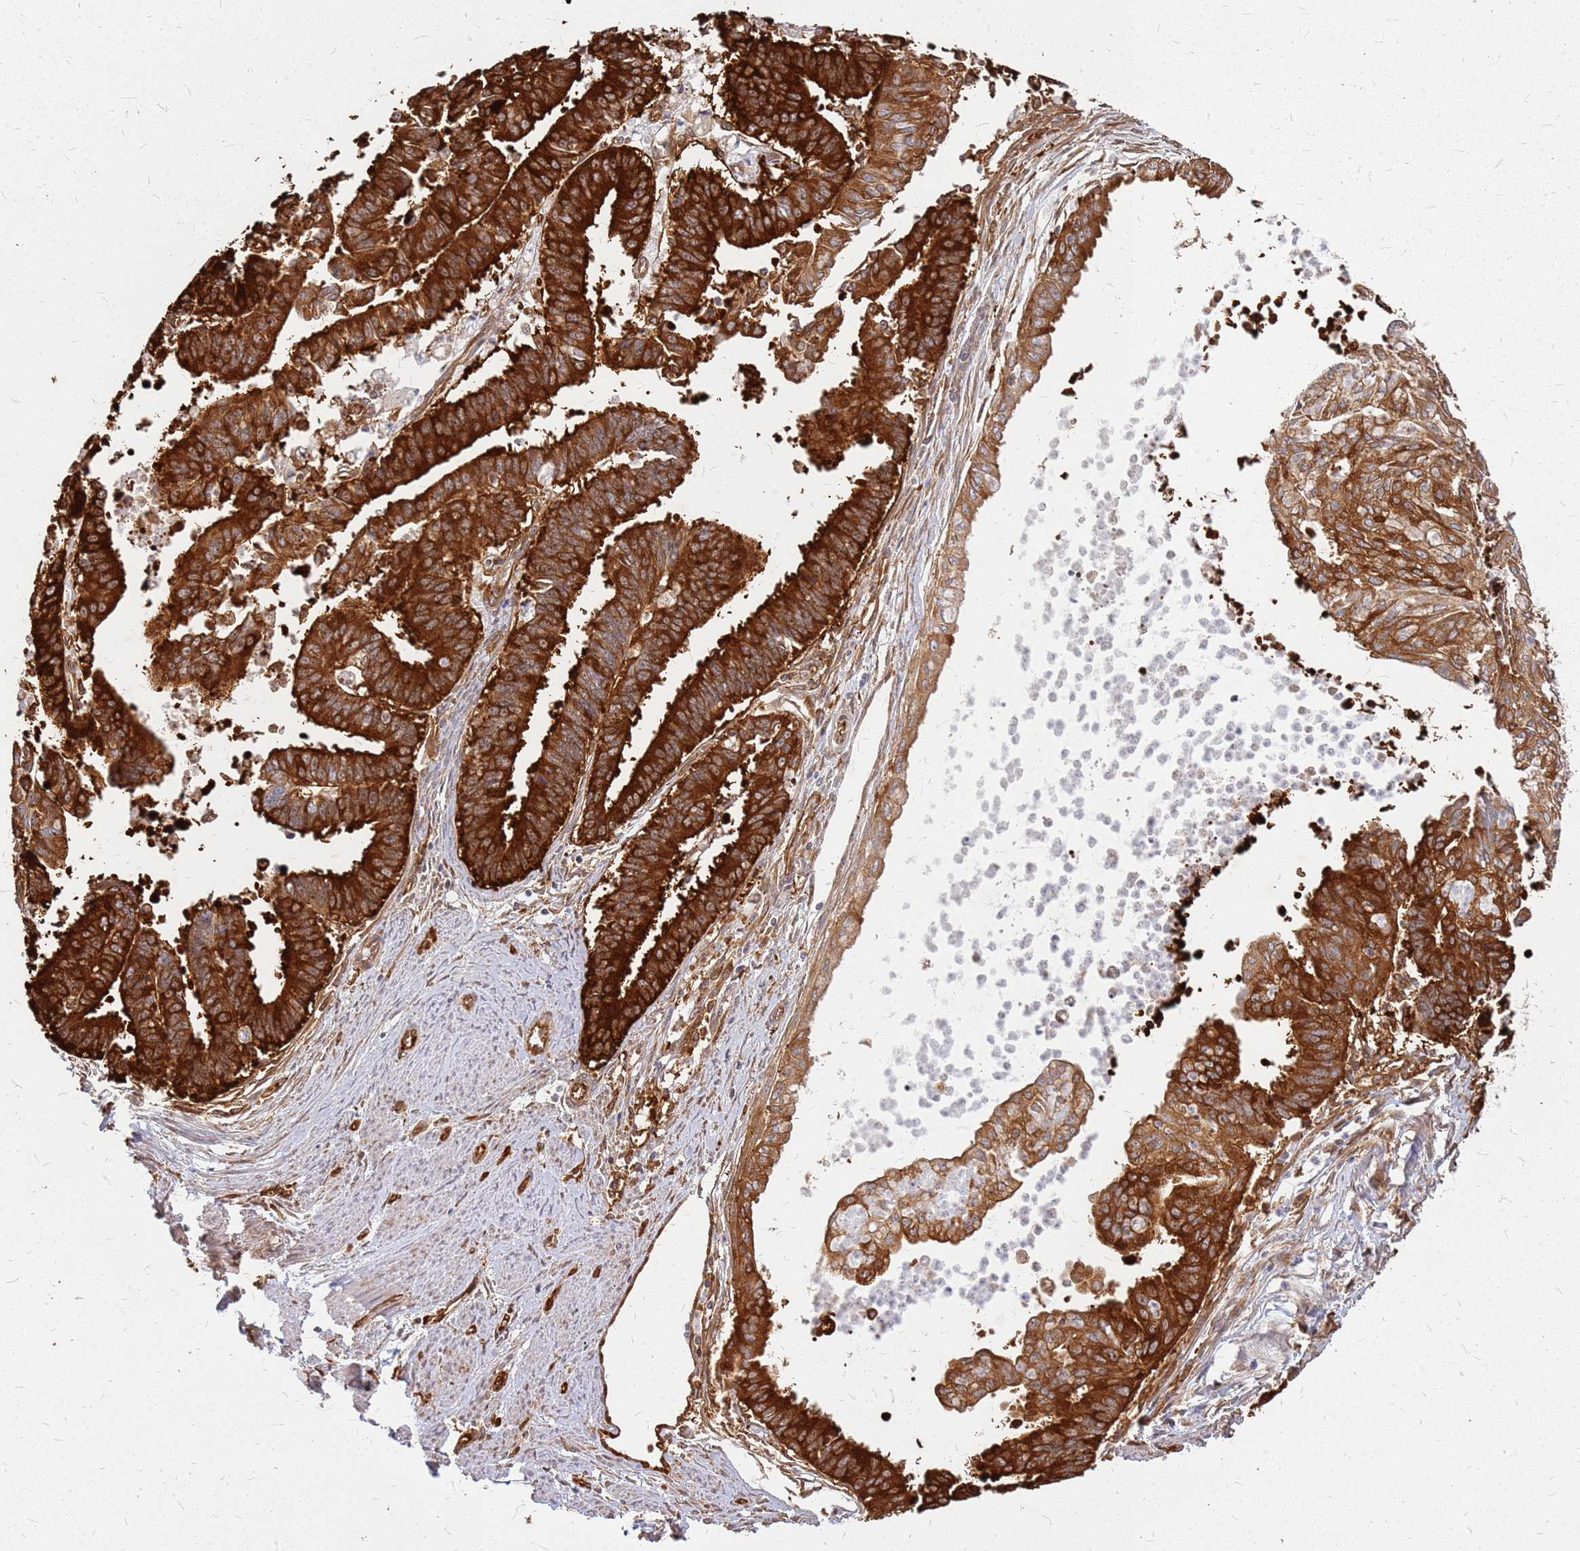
{"staining": {"intensity": "strong", "quantity": ">75%", "location": "cytoplasmic/membranous"}, "tissue": "endometrial cancer", "cell_type": "Tumor cells", "image_type": "cancer", "snomed": [{"axis": "morphology", "description": "Adenocarcinoma, NOS"}, {"axis": "topography", "description": "Endometrium"}], "caption": "A micrograph of human endometrial adenocarcinoma stained for a protein exhibits strong cytoplasmic/membranous brown staining in tumor cells.", "gene": "HDX", "patient": {"sex": "female", "age": 73}}